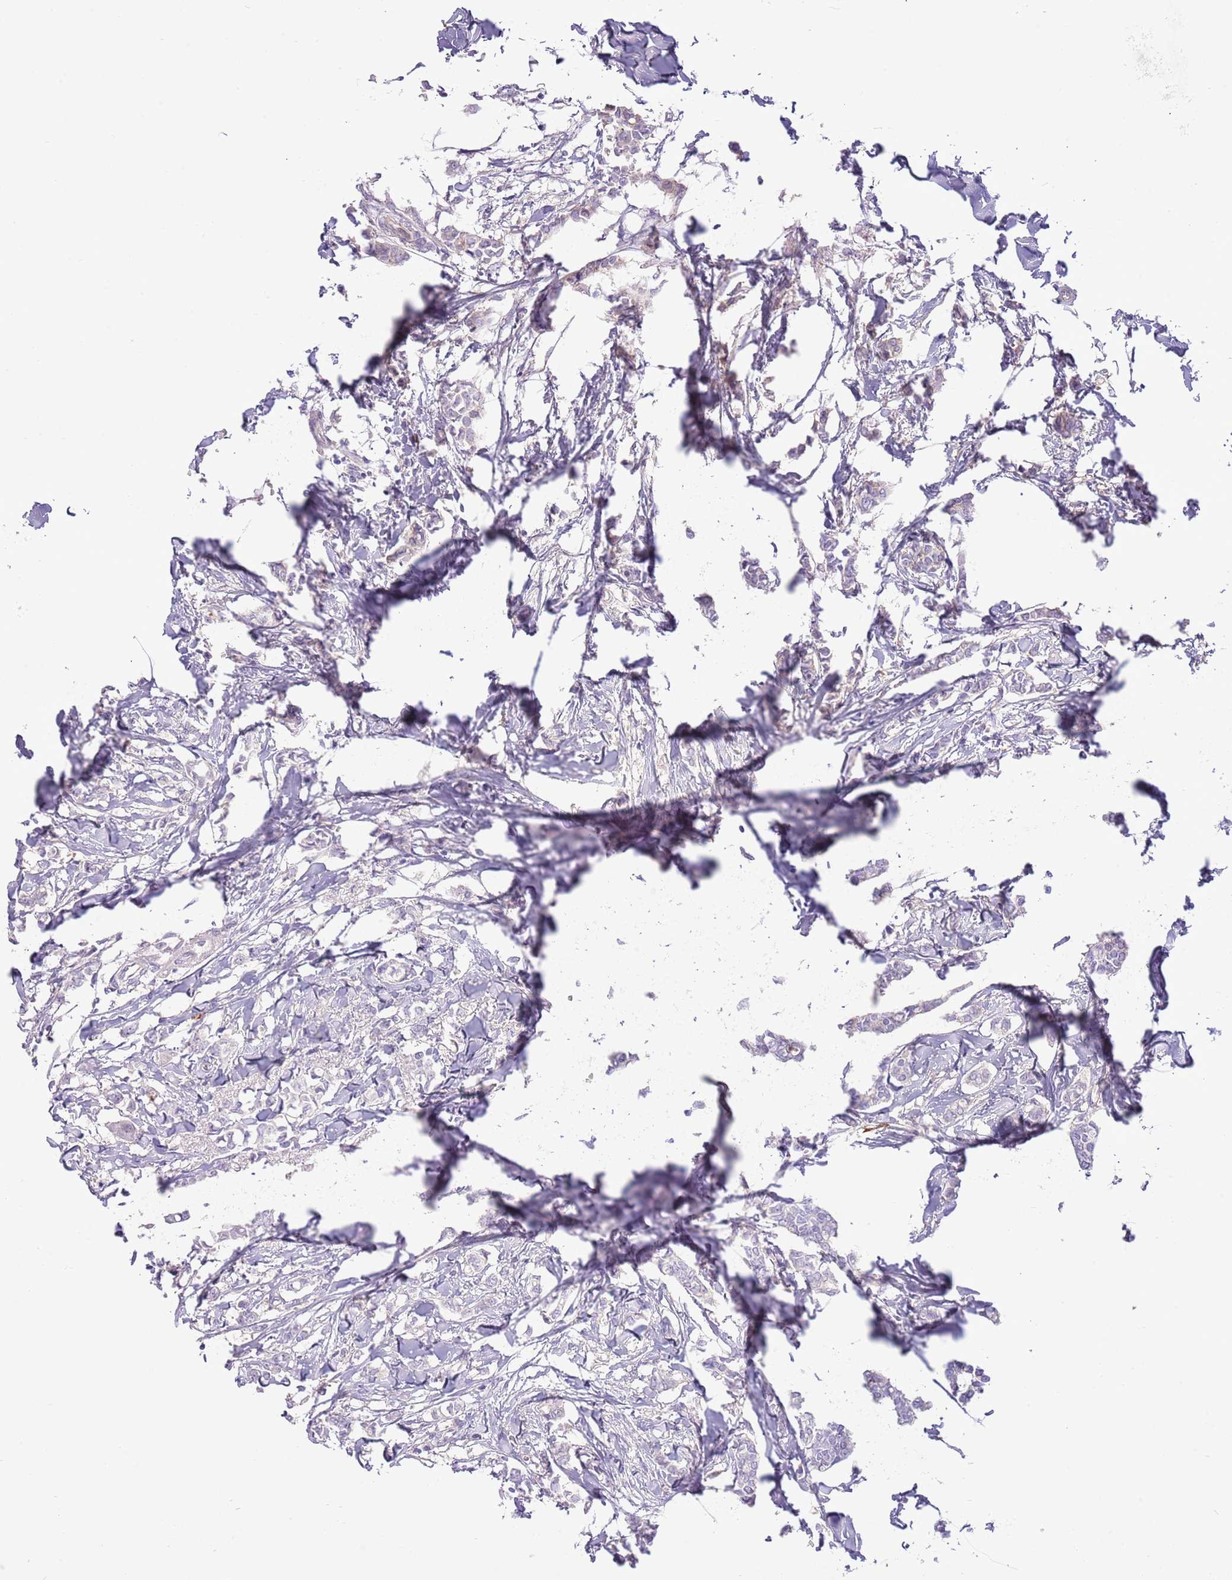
{"staining": {"intensity": "negative", "quantity": "none", "location": "none"}, "tissue": "breast cancer", "cell_type": "Tumor cells", "image_type": "cancer", "snomed": [{"axis": "morphology", "description": "Duct carcinoma"}, {"axis": "topography", "description": "Breast"}], "caption": "The photomicrograph shows no significant positivity in tumor cells of breast cancer (infiltrating ductal carcinoma).", "gene": "ZC4H2", "patient": {"sex": "female", "age": 41}}